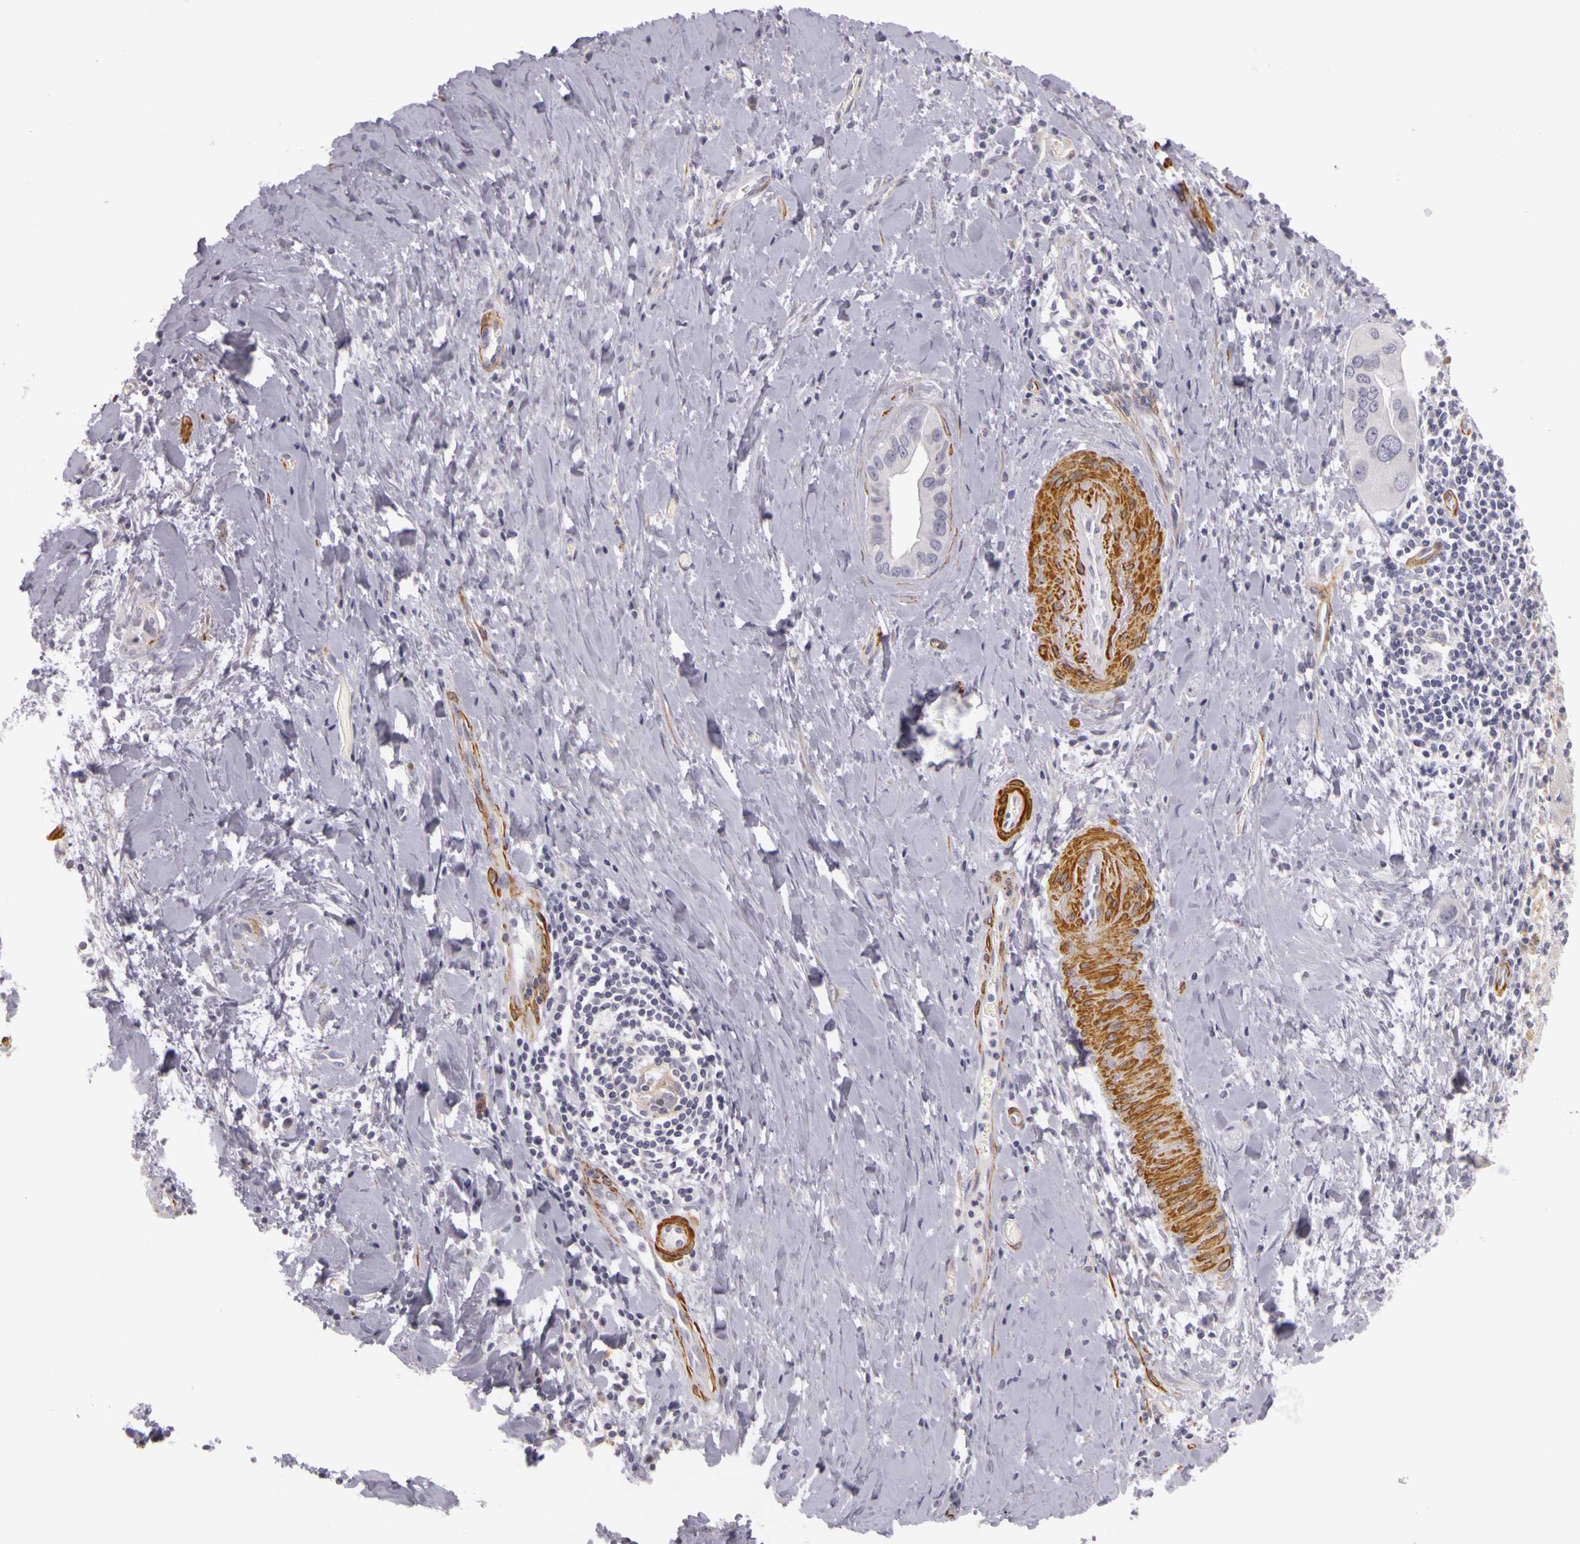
{"staining": {"intensity": "negative", "quantity": "none", "location": "none"}, "tissue": "liver cancer", "cell_type": "Tumor cells", "image_type": "cancer", "snomed": [{"axis": "morphology", "description": "Cholangiocarcinoma"}, {"axis": "topography", "description": "Liver"}], "caption": "IHC histopathology image of human cholangiocarcinoma (liver) stained for a protein (brown), which reveals no staining in tumor cells. (DAB IHC, high magnification).", "gene": "CNTN2", "patient": {"sex": "female", "age": 65}}